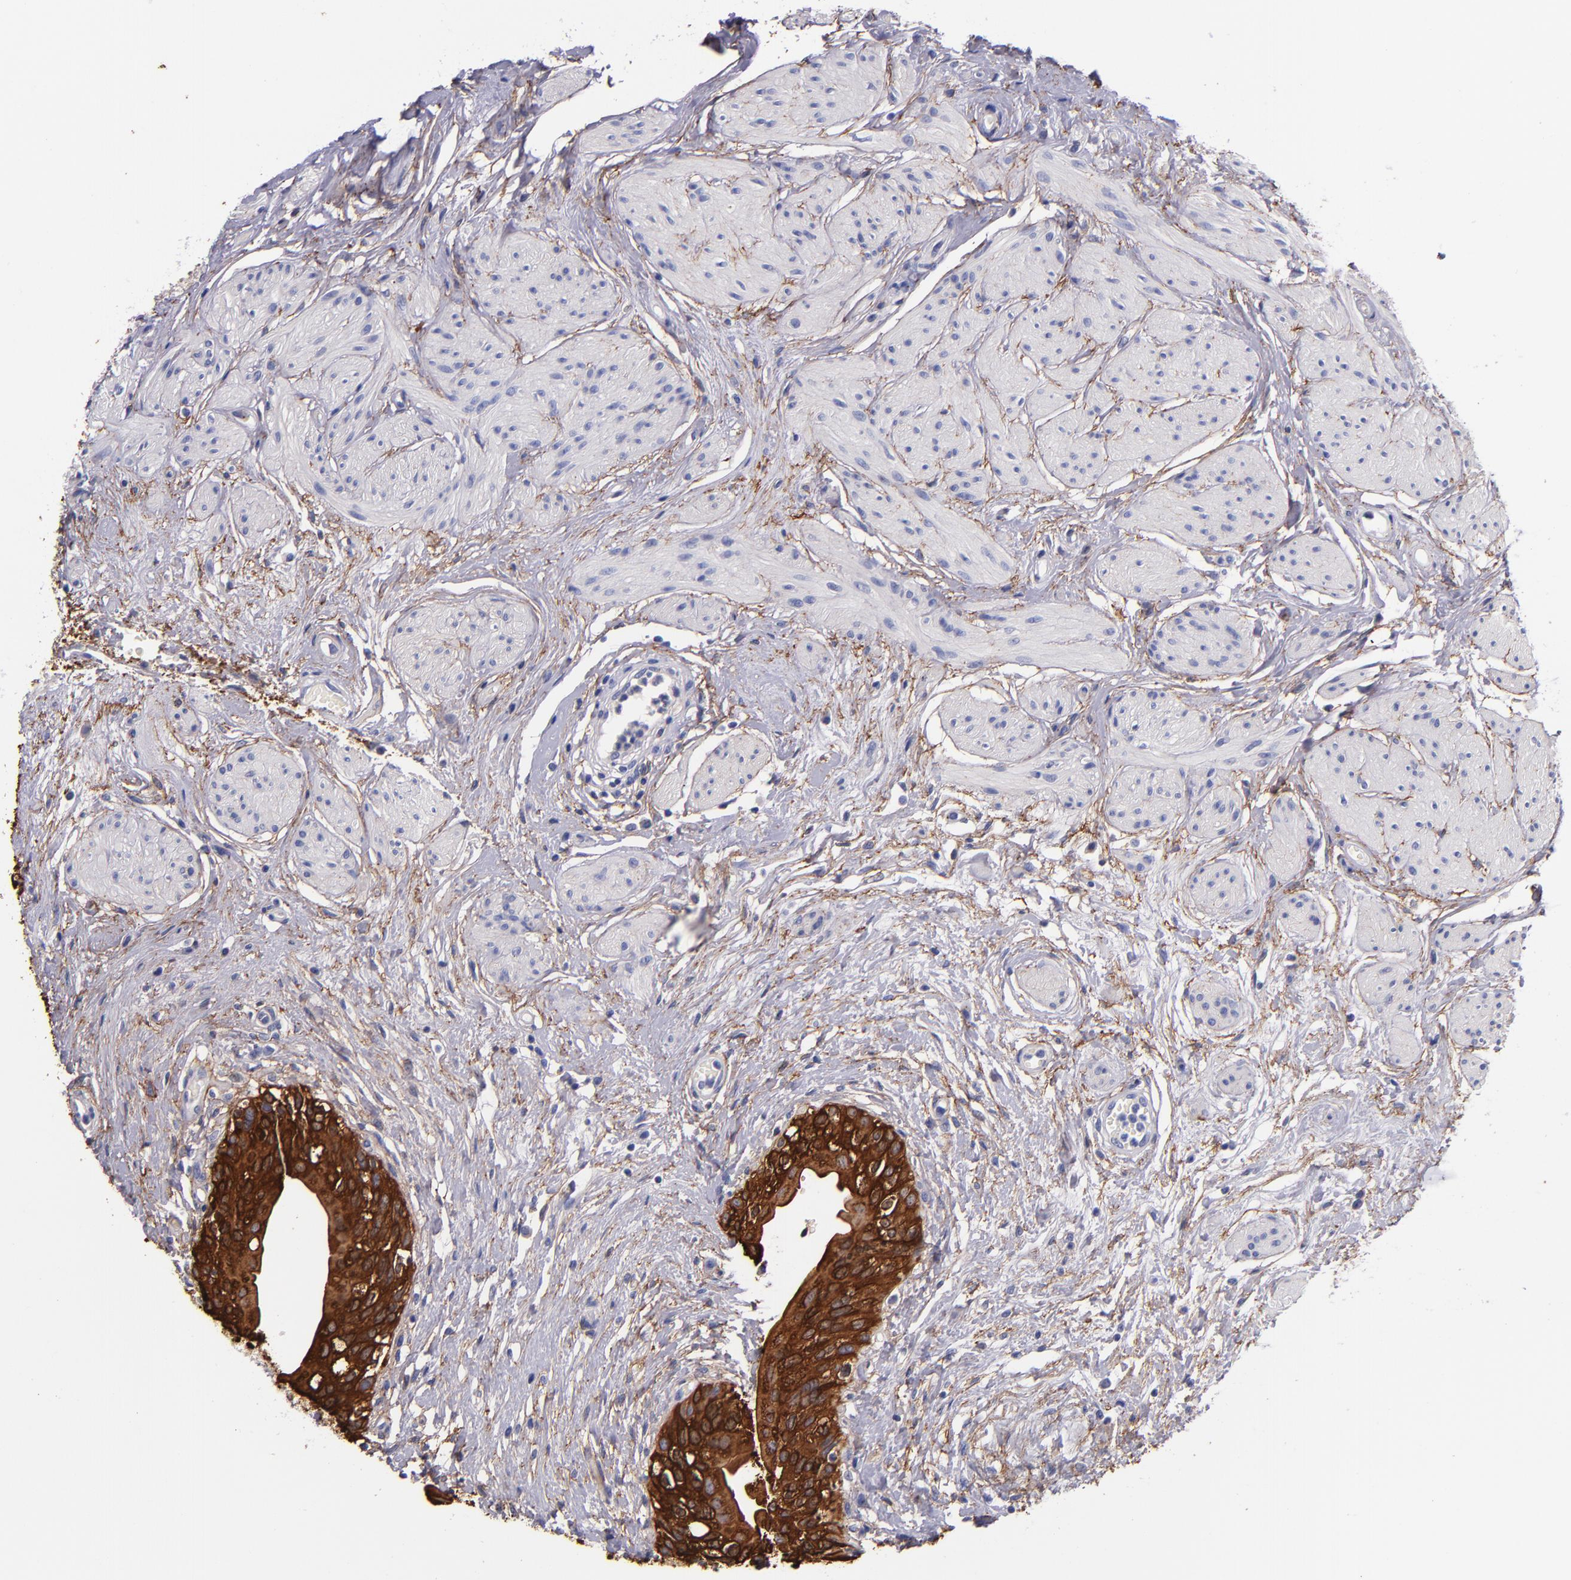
{"staining": {"intensity": "strong", "quantity": ">75%", "location": "cytoplasmic/membranous"}, "tissue": "urinary bladder", "cell_type": "Urothelial cells", "image_type": "normal", "snomed": [{"axis": "morphology", "description": "Normal tissue, NOS"}, {"axis": "topography", "description": "Urinary bladder"}], "caption": "The micrograph reveals immunohistochemical staining of benign urinary bladder. There is strong cytoplasmic/membranous positivity is present in about >75% of urothelial cells. (Brightfield microscopy of DAB IHC at high magnification).", "gene": "IVL", "patient": {"sex": "female", "age": 55}}